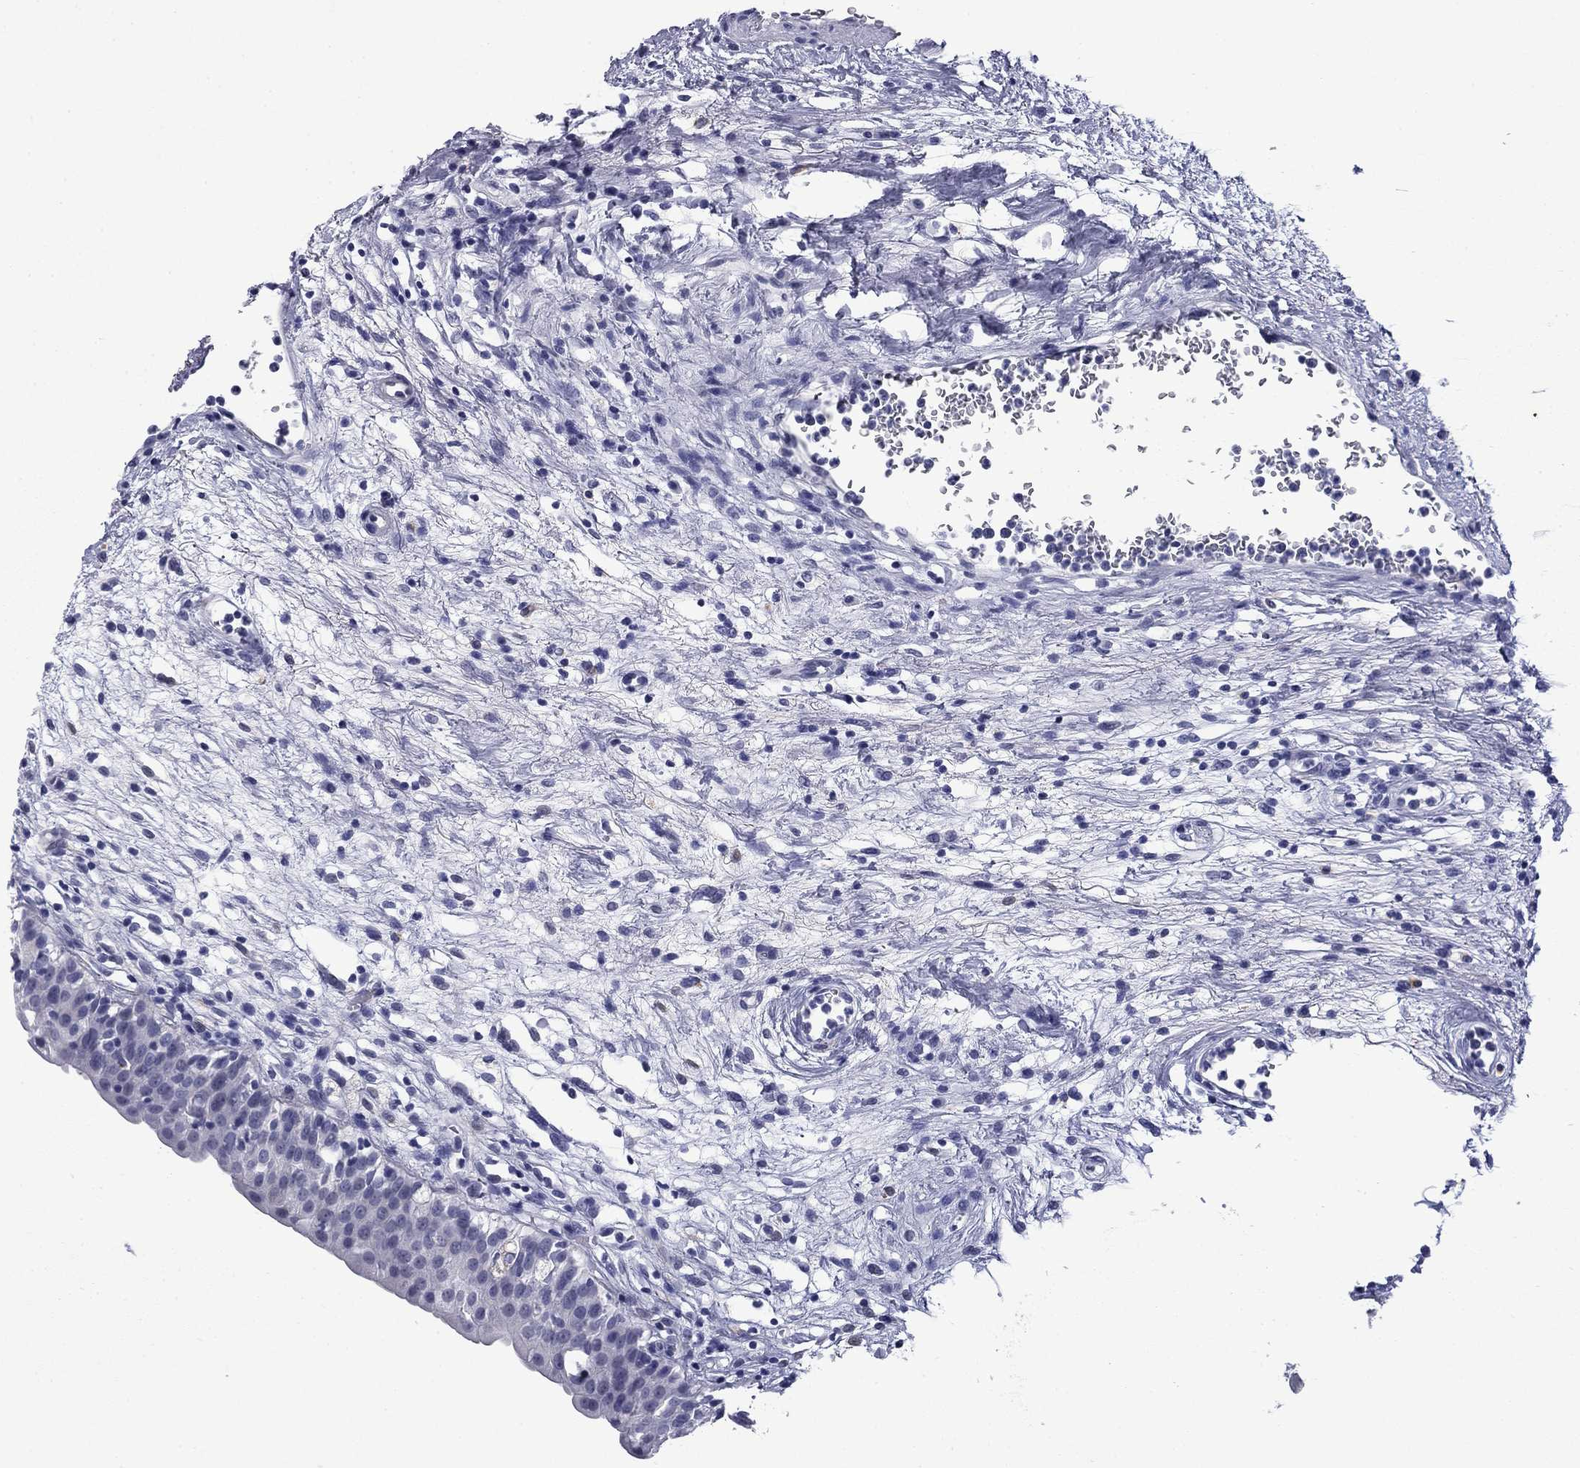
{"staining": {"intensity": "negative", "quantity": "none", "location": "none"}, "tissue": "urinary bladder", "cell_type": "Urothelial cells", "image_type": "normal", "snomed": [{"axis": "morphology", "description": "Normal tissue, NOS"}, {"axis": "topography", "description": "Urinary bladder"}], "caption": "The IHC image has no significant staining in urothelial cells of urinary bladder.", "gene": "BCL2L14", "patient": {"sex": "male", "age": 76}}